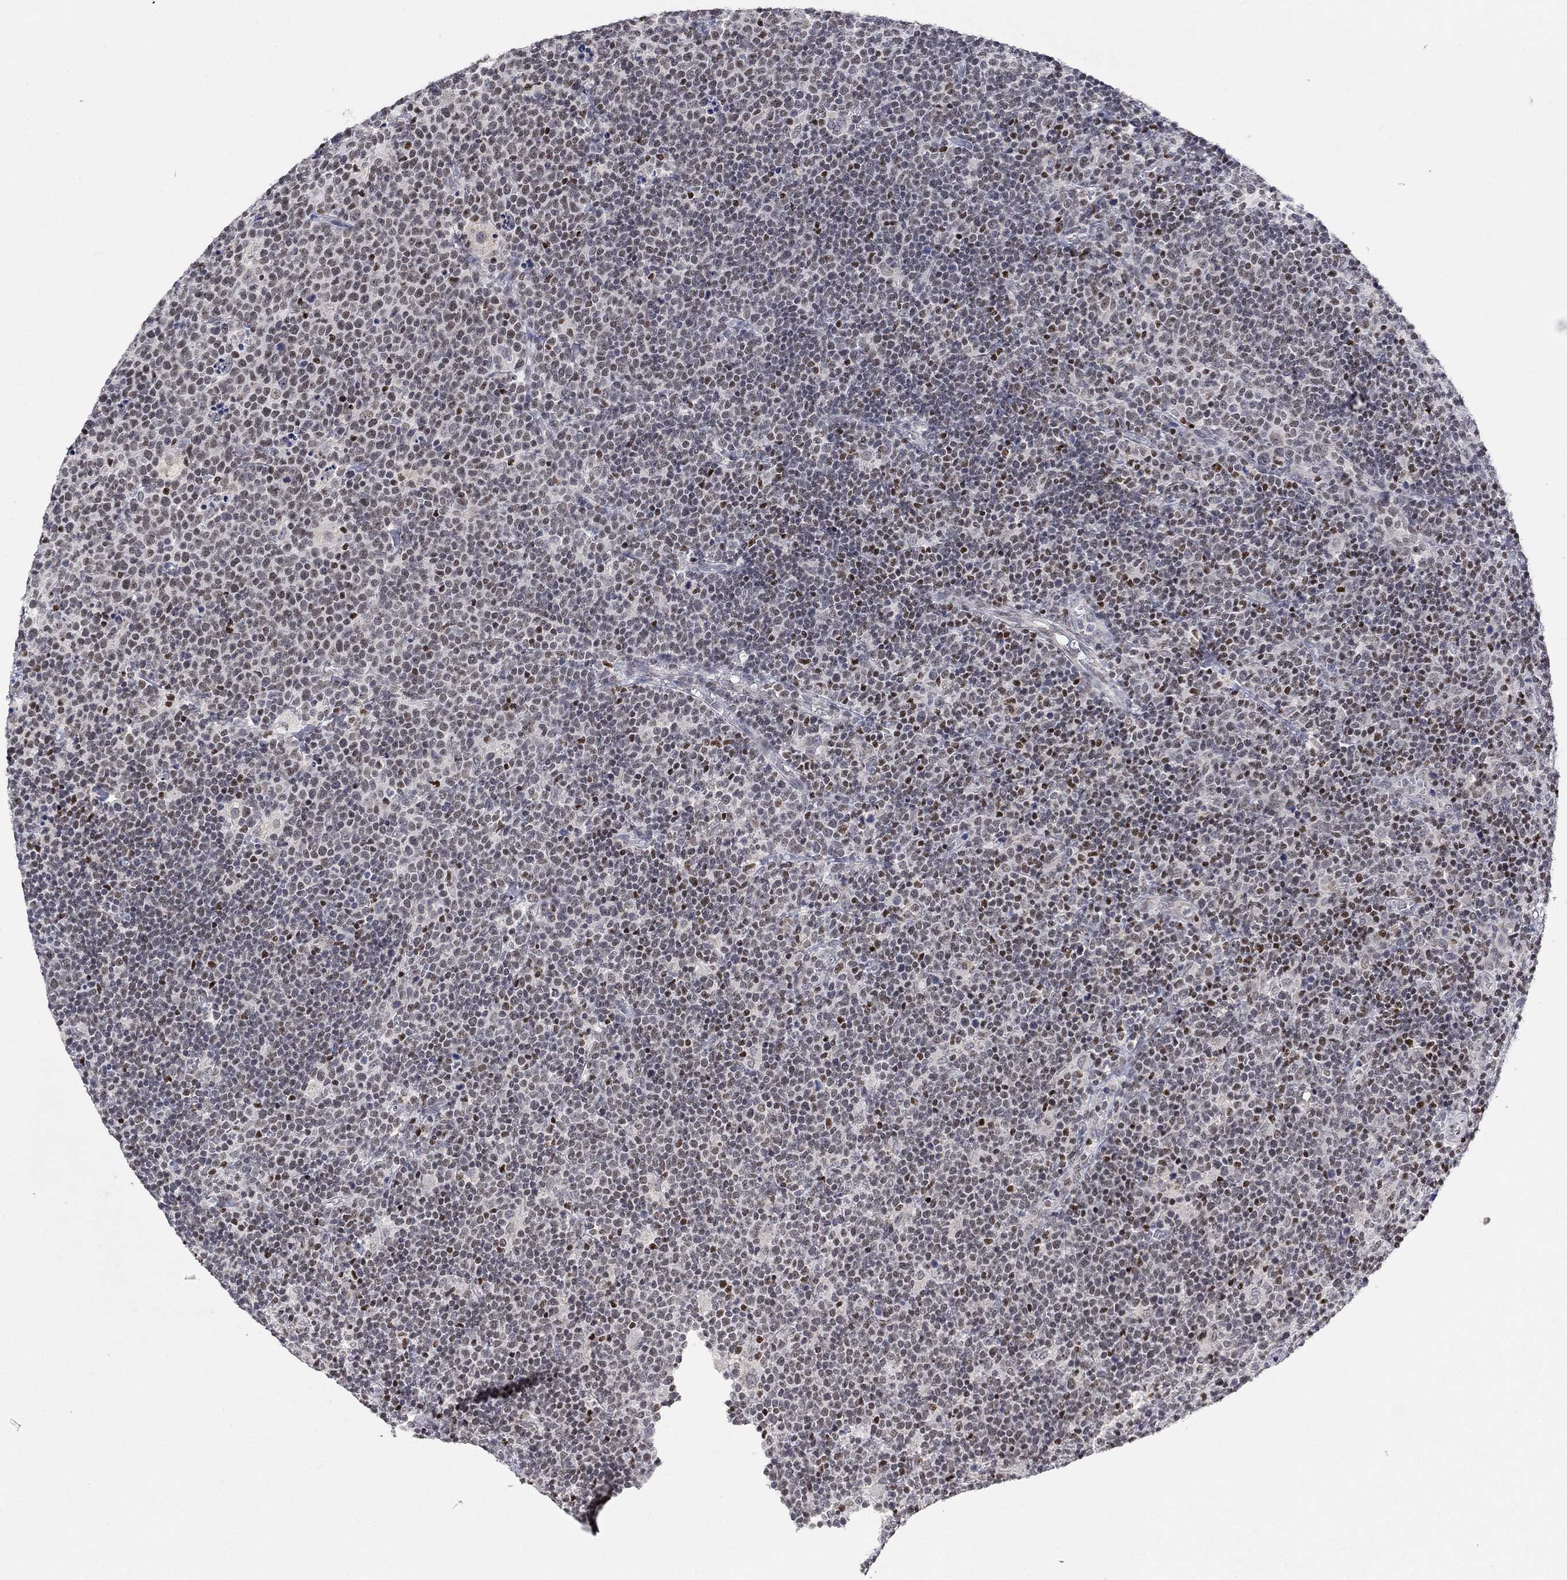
{"staining": {"intensity": "strong", "quantity": "<25%", "location": "nuclear"}, "tissue": "lymphoma", "cell_type": "Tumor cells", "image_type": "cancer", "snomed": [{"axis": "morphology", "description": "Malignant lymphoma, non-Hodgkin's type, High grade"}, {"axis": "topography", "description": "Lymph node"}], "caption": "Lymphoma stained with a brown dye reveals strong nuclear positive staining in about <25% of tumor cells.", "gene": "KLF12", "patient": {"sex": "male", "age": 61}}